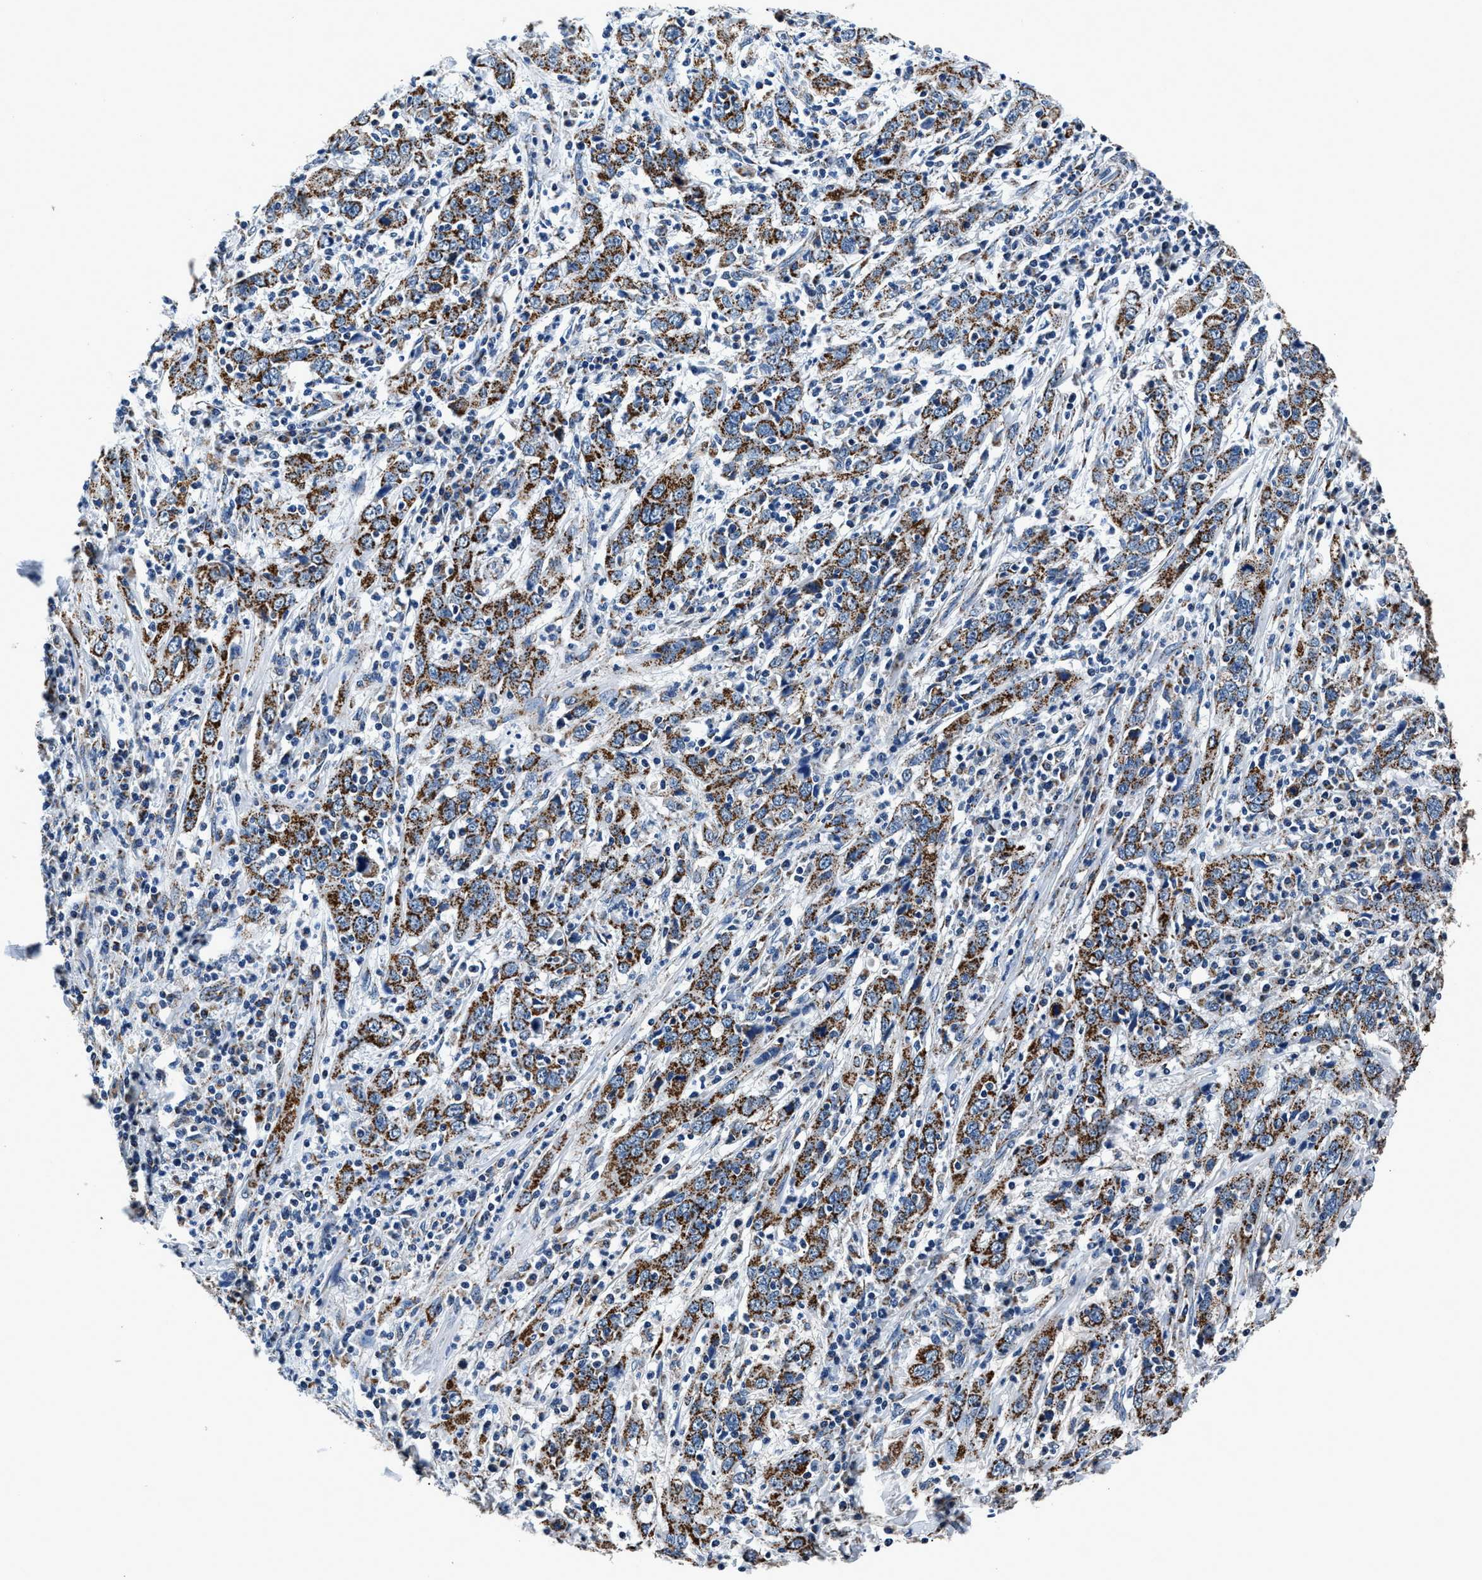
{"staining": {"intensity": "moderate", "quantity": ">75%", "location": "cytoplasmic/membranous"}, "tissue": "cervical cancer", "cell_type": "Tumor cells", "image_type": "cancer", "snomed": [{"axis": "morphology", "description": "Squamous cell carcinoma, NOS"}, {"axis": "topography", "description": "Cervix"}], "caption": "Immunohistochemical staining of cervical squamous cell carcinoma reveals medium levels of moderate cytoplasmic/membranous positivity in approximately >75% of tumor cells.", "gene": "HIBADH", "patient": {"sex": "female", "age": 46}}